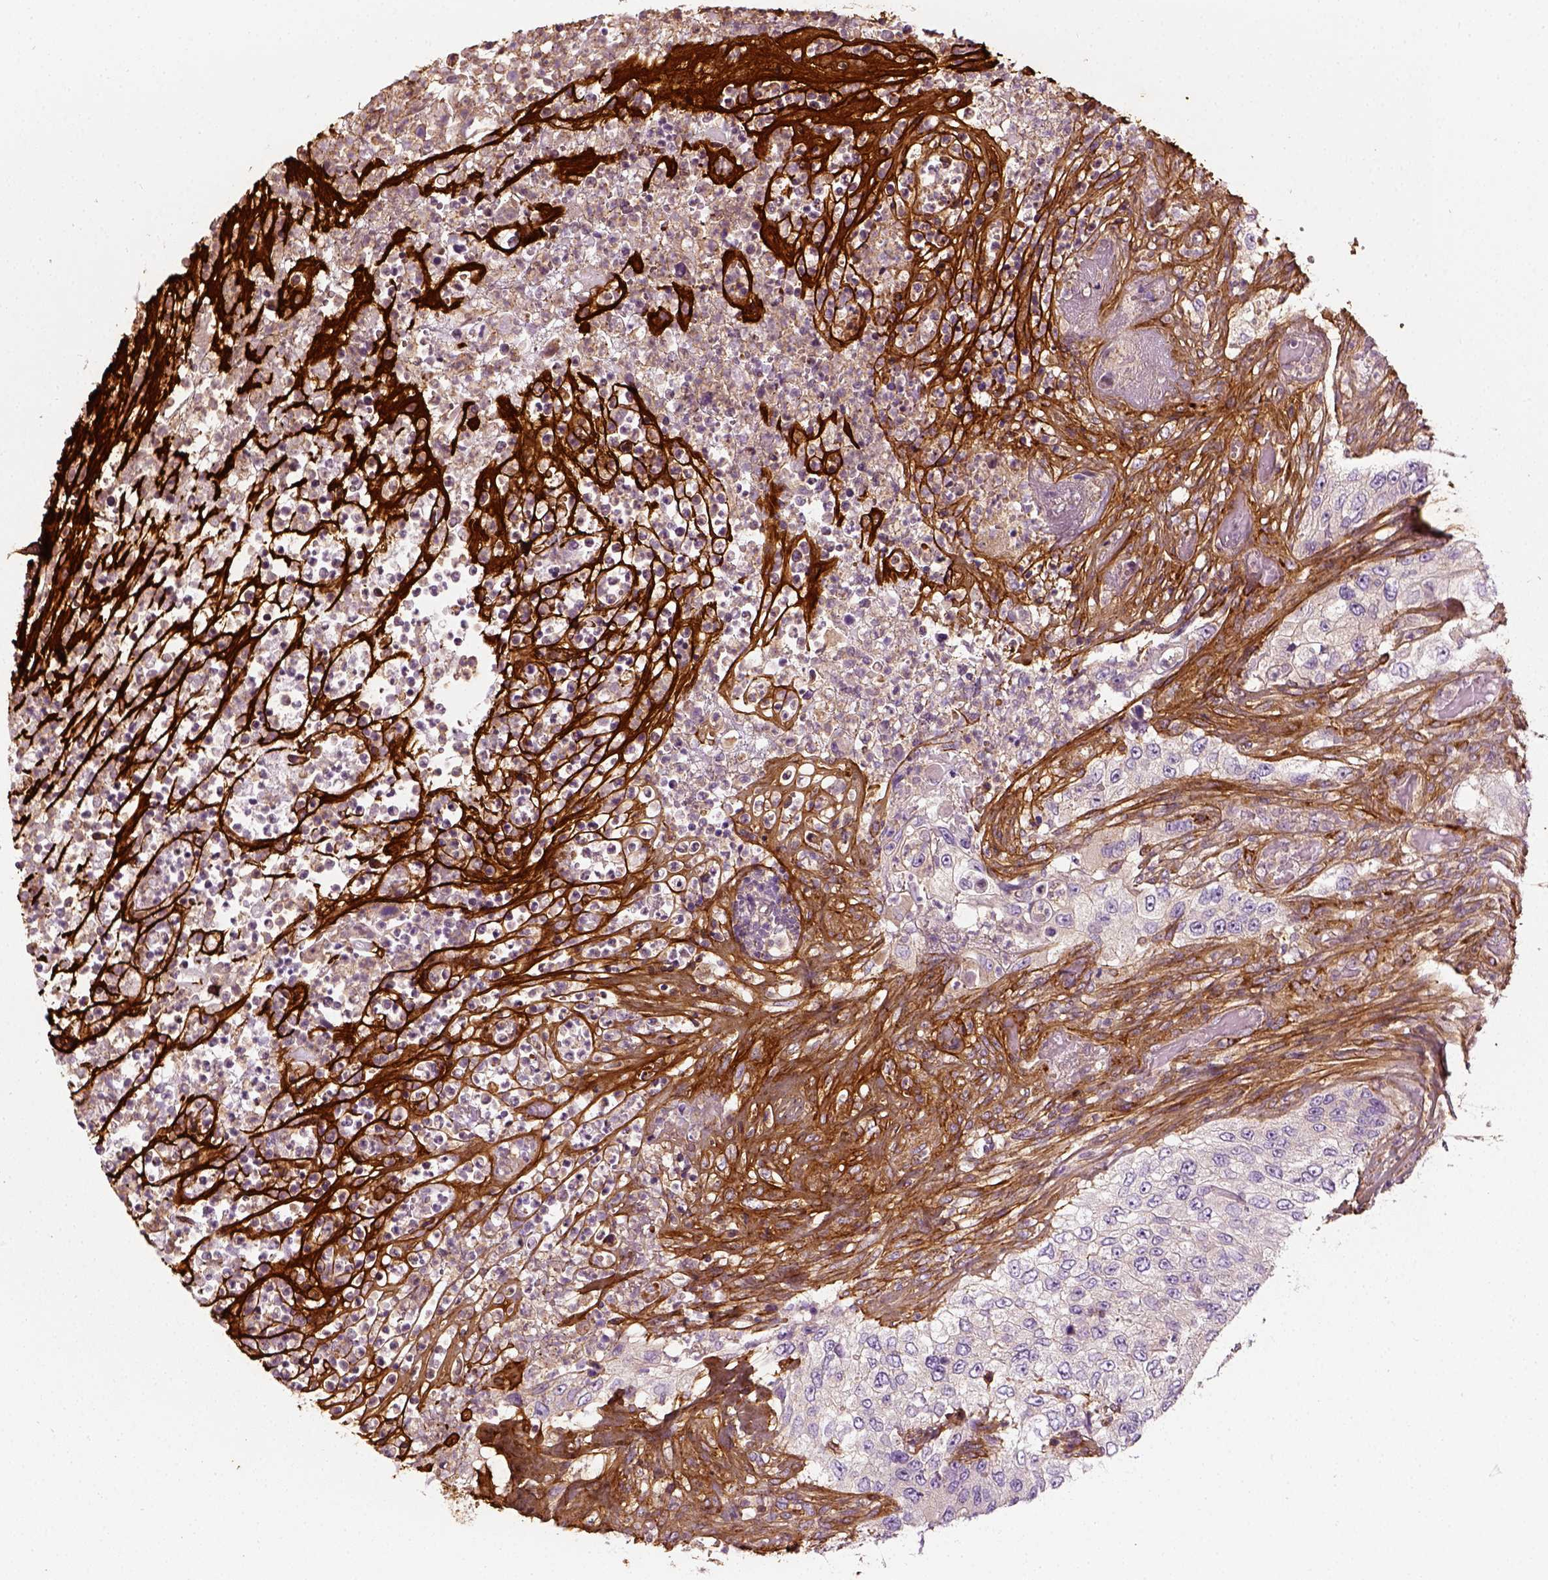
{"staining": {"intensity": "weak", "quantity": "<25%", "location": "cytoplasmic/membranous"}, "tissue": "urothelial cancer", "cell_type": "Tumor cells", "image_type": "cancer", "snomed": [{"axis": "morphology", "description": "Urothelial carcinoma, High grade"}, {"axis": "topography", "description": "Urinary bladder"}], "caption": "The immunohistochemistry (IHC) micrograph has no significant expression in tumor cells of urothelial cancer tissue.", "gene": "COL6A2", "patient": {"sex": "female", "age": 60}}